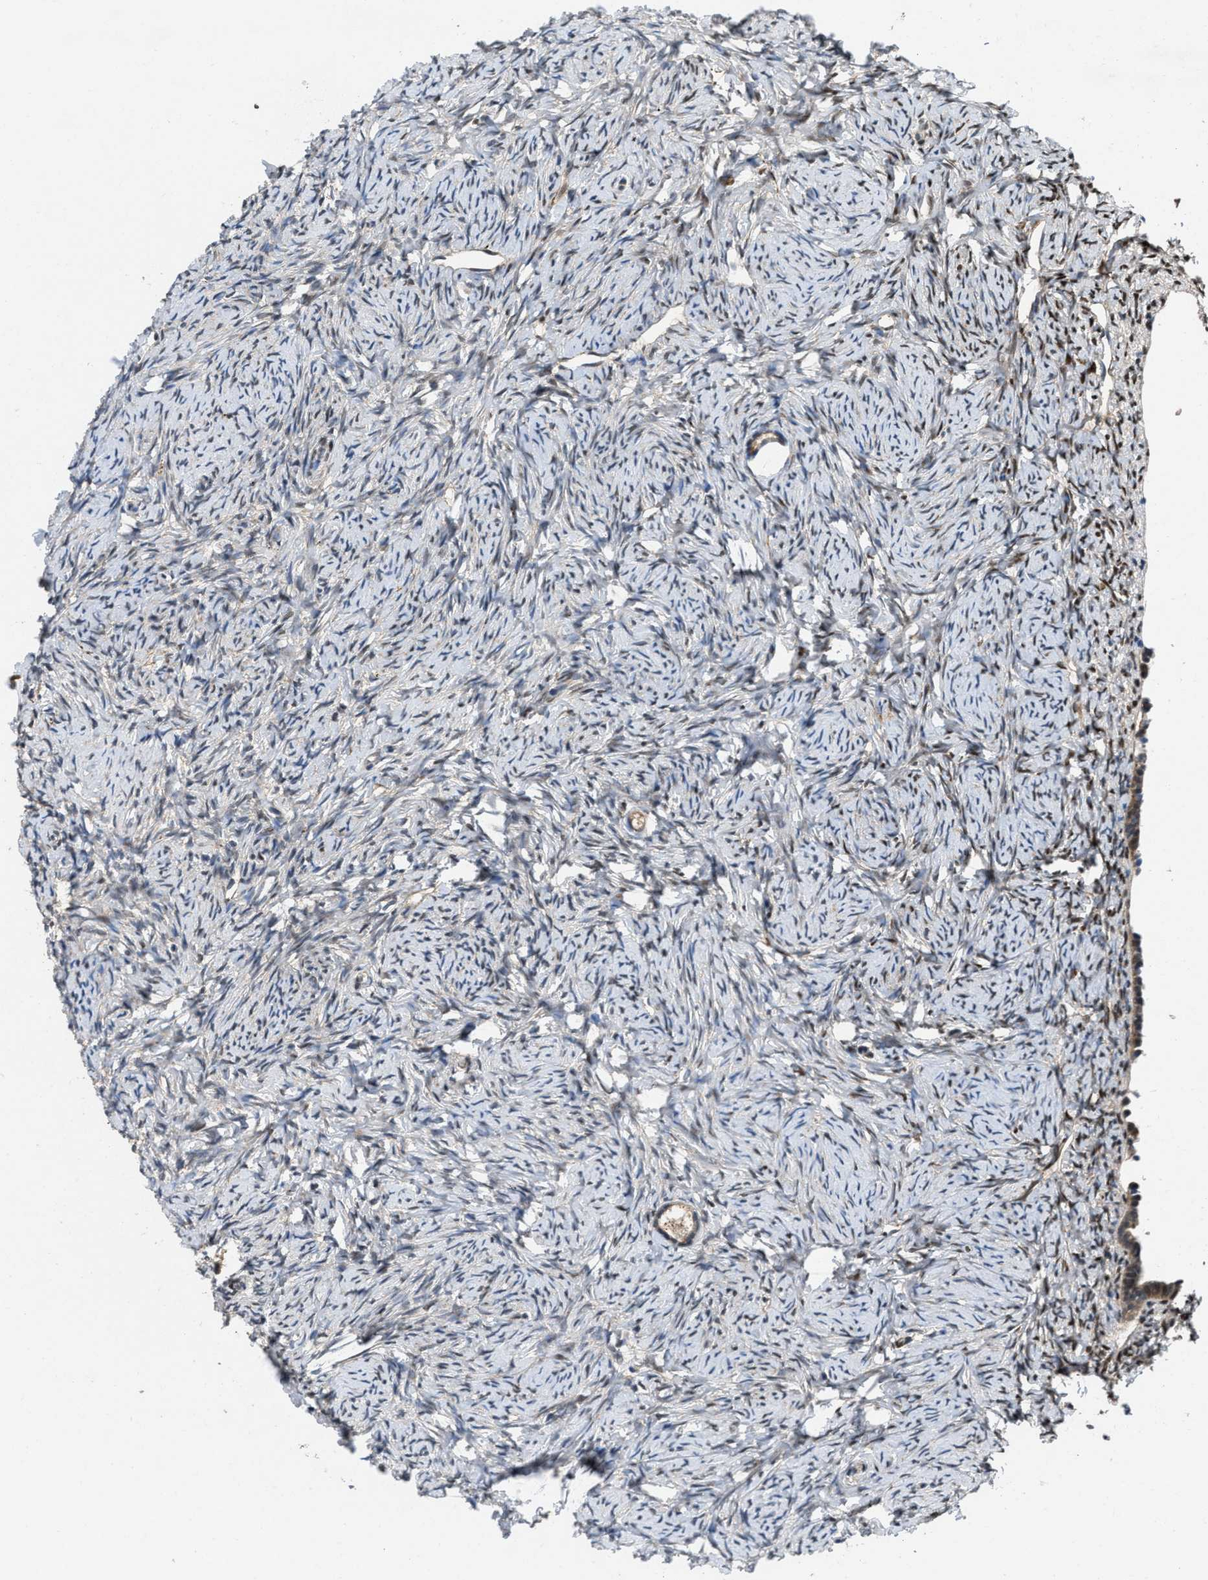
{"staining": {"intensity": "moderate", "quantity": ">75%", "location": "cytoplasmic/membranous"}, "tissue": "ovary", "cell_type": "Follicle cells", "image_type": "normal", "snomed": [{"axis": "morphology", "description": "Normal tissue, NOS"}, {"axis": "topography", "description": "Ovary"}], "caption": "Normal ovary exhibits moderate cytoplasmic/membranous staining in about >75% of follicle cells, visualized by immunohistochemistry.", "gene": "ZNF599", "patient": {"sex": "female", "age": 33}}